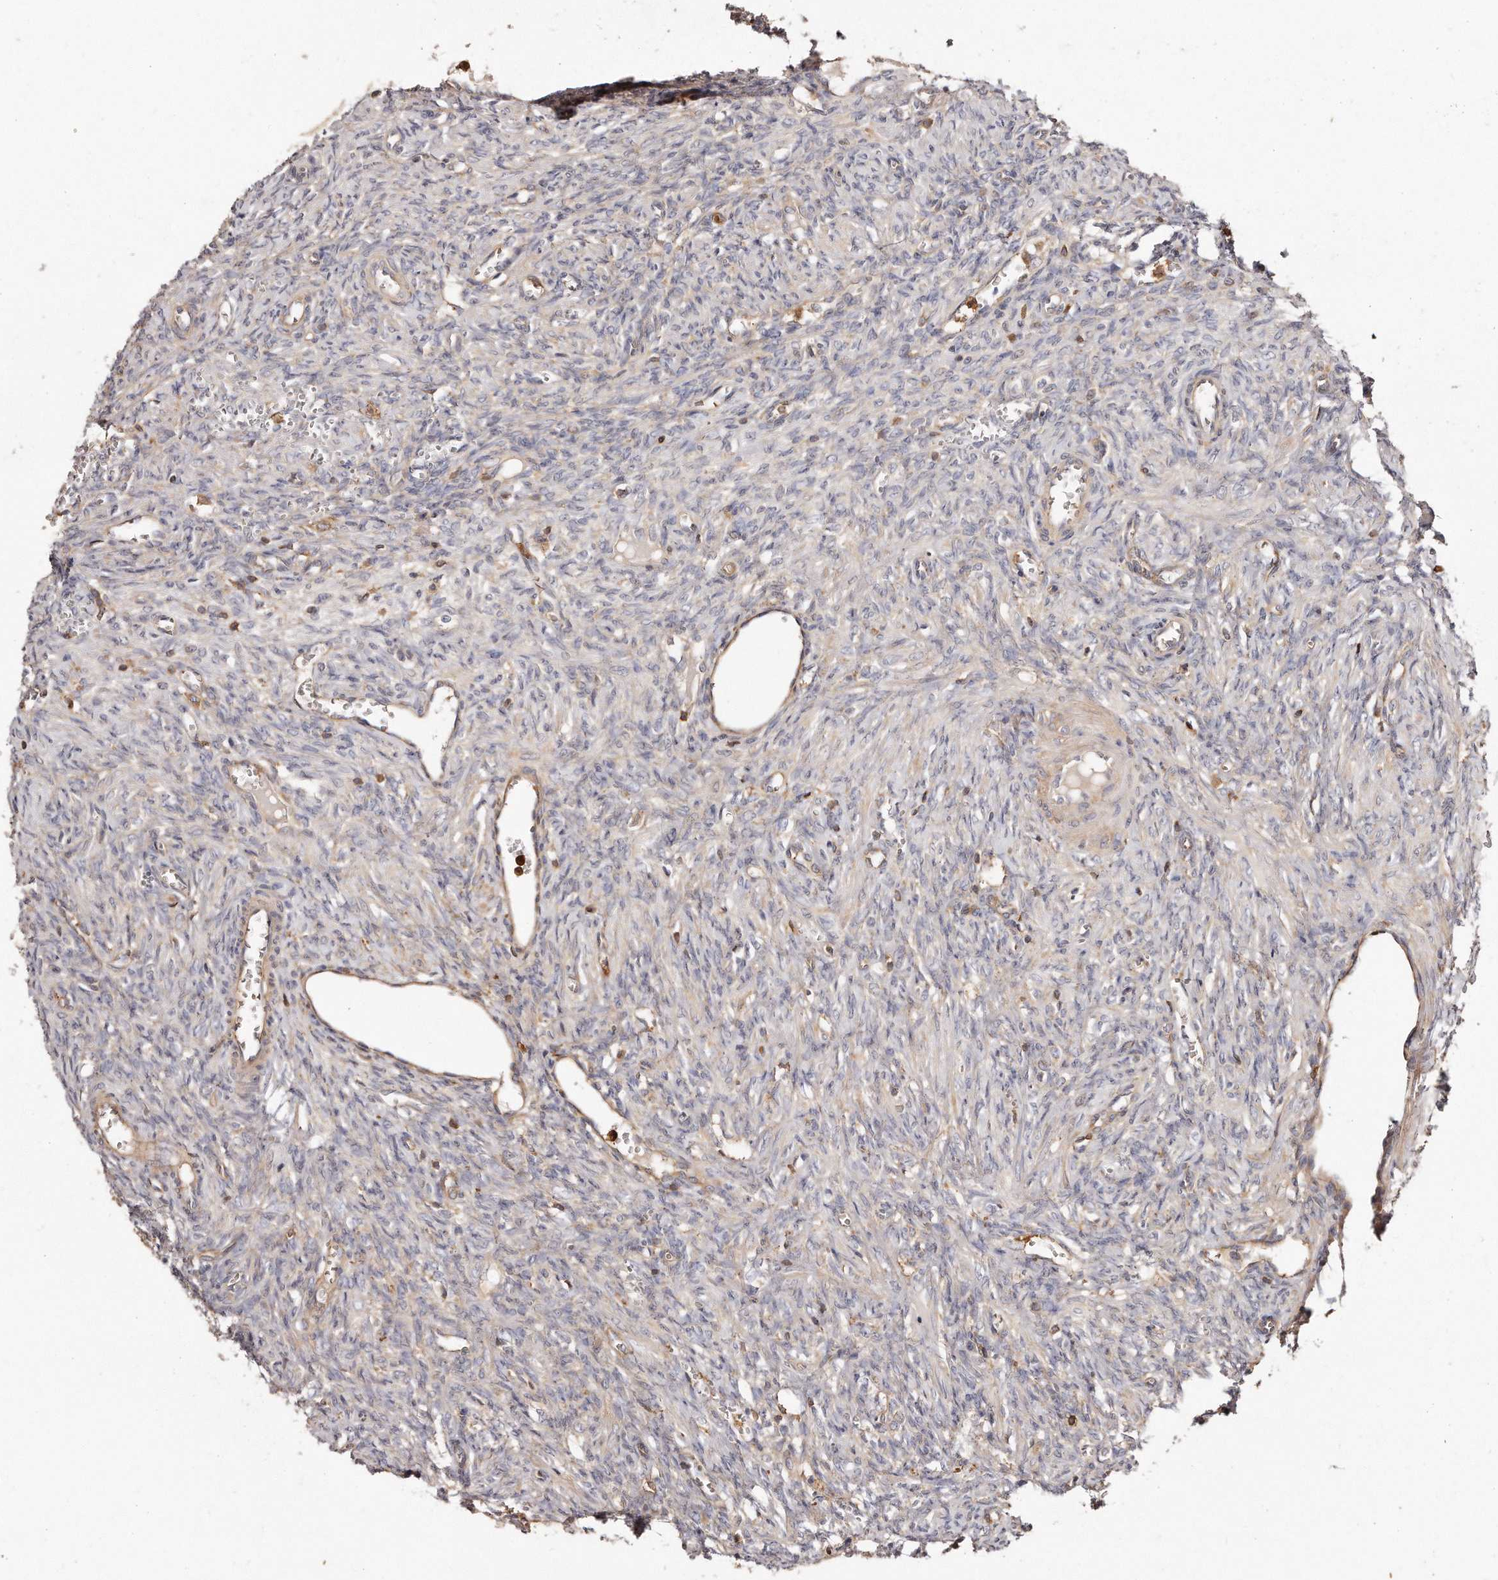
{"staining": {"intensity": "weak", "quantity": ">75%", "location": "cytoplasmic/membranous"}, "tissue": "ovary", "cell_type": "Ovarian stroma cells", "image_type": "normal", "snomed": [{"axis": "morphology", "description": "Normal tissue, NOS"}, {"axis": "topography", "description": "Ovary"}], "caption": "A brown stain shows weak cytoplasmic/membranous staining of a protein in ovarian stroma cells of unremarkable ovary.", "gene": "CAP1", "patient": {"sex": "female", "age": 41}}